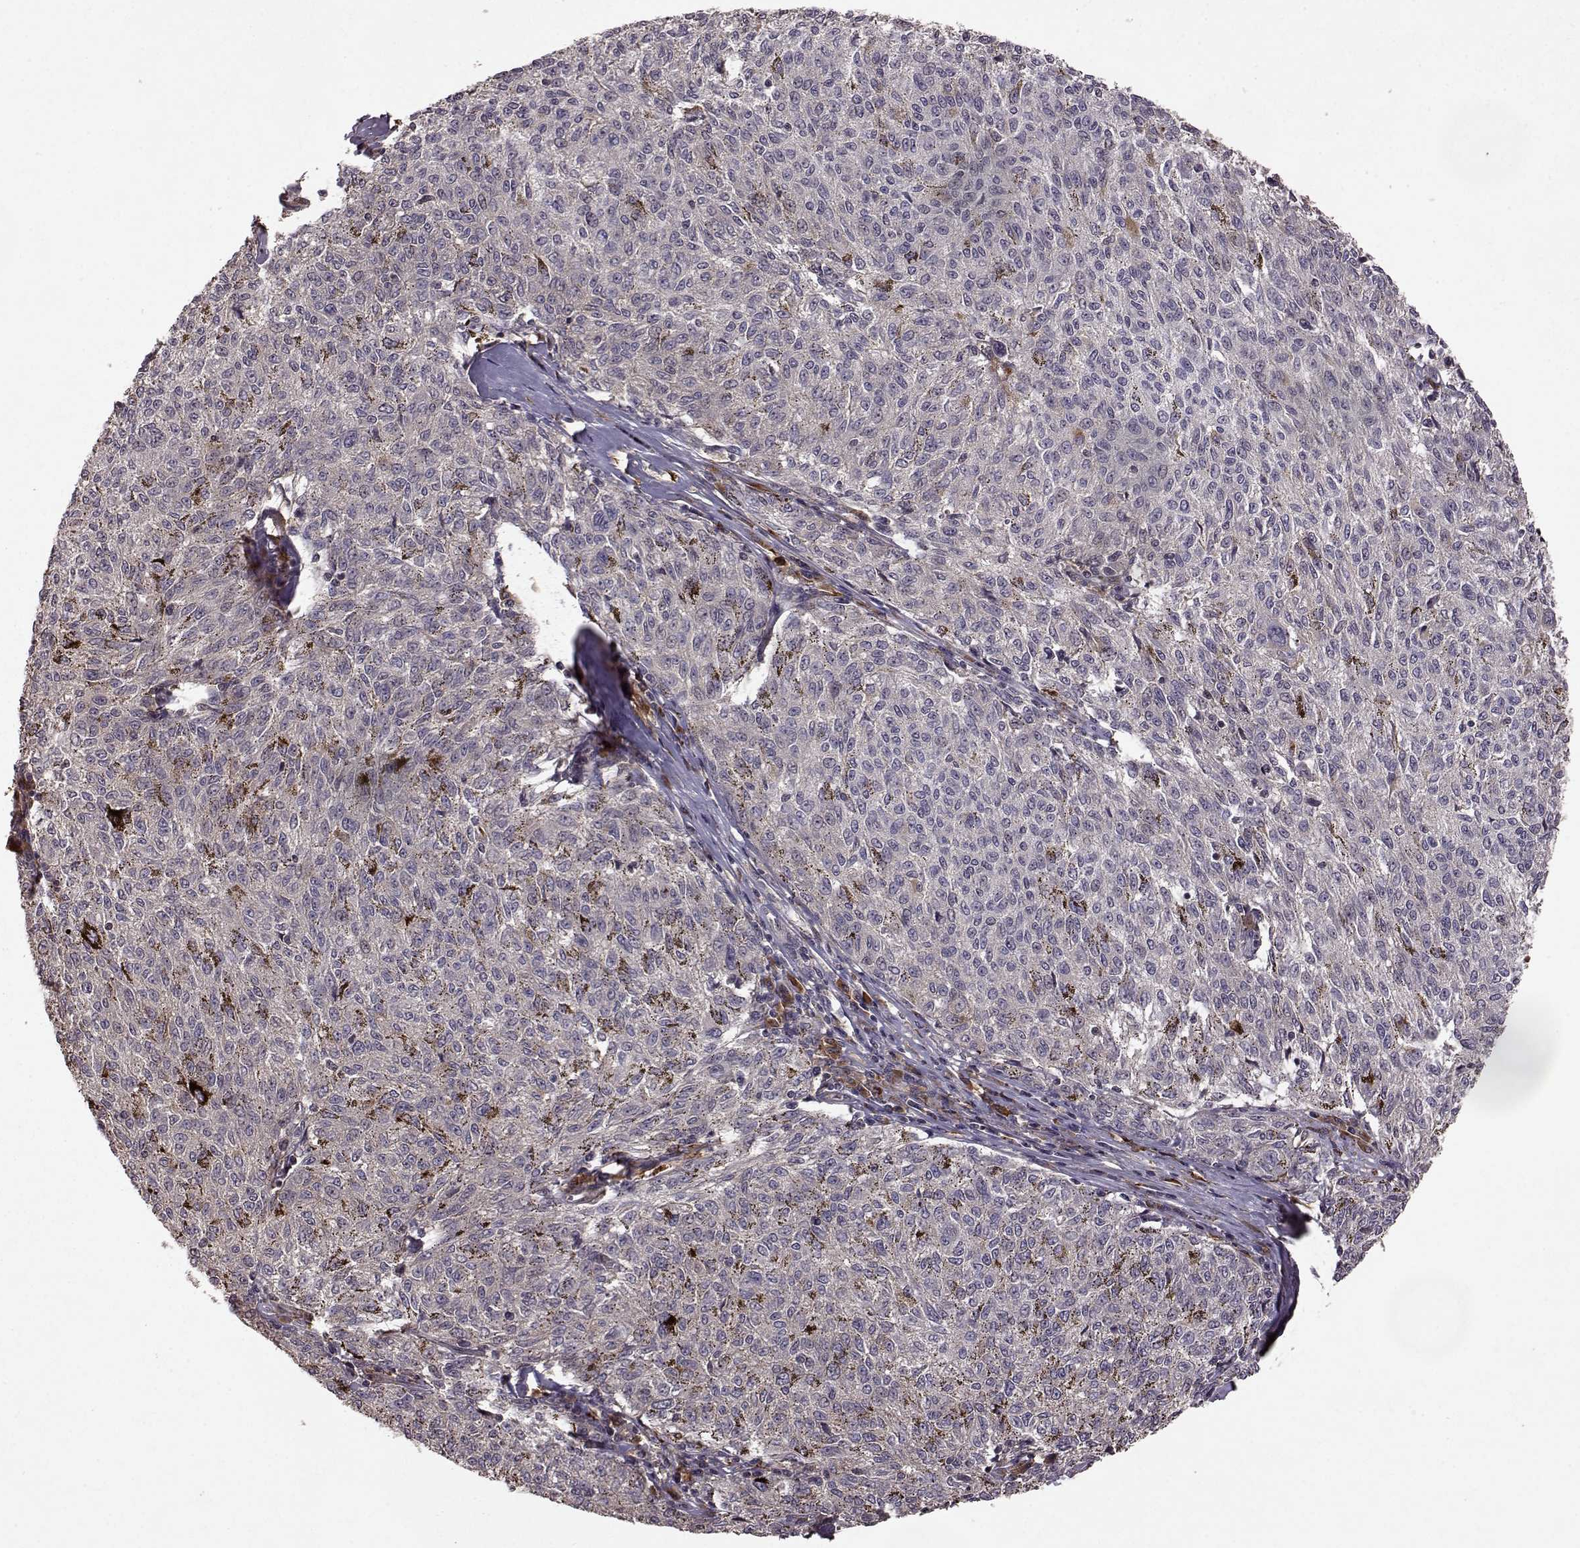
{"staining": {"intensity": "moderate", "quantity": "<25%", "location": "cytoplasmic/membranous"}, "tissue": "melanoma", "cell_type": "Tumor cells", "image_type": "cancer", "snomed": [{"axis": "morphology", "description": "Malignant melanoma, NOS"}, {"axis": "topography", "description": "Skin"}], "caption": "Immunohistochemistry photomicrograph of neoplastic tissue: malignant melanoma stained using IHC shows low levels of moderate protein expression localized specifically in the cytoplasmic/membranous of tumor cells, appearing as a cytoplasmic/membranous brown color.", "gene": "FSTL1", "patient": {"sex": "female", "age": 72}}